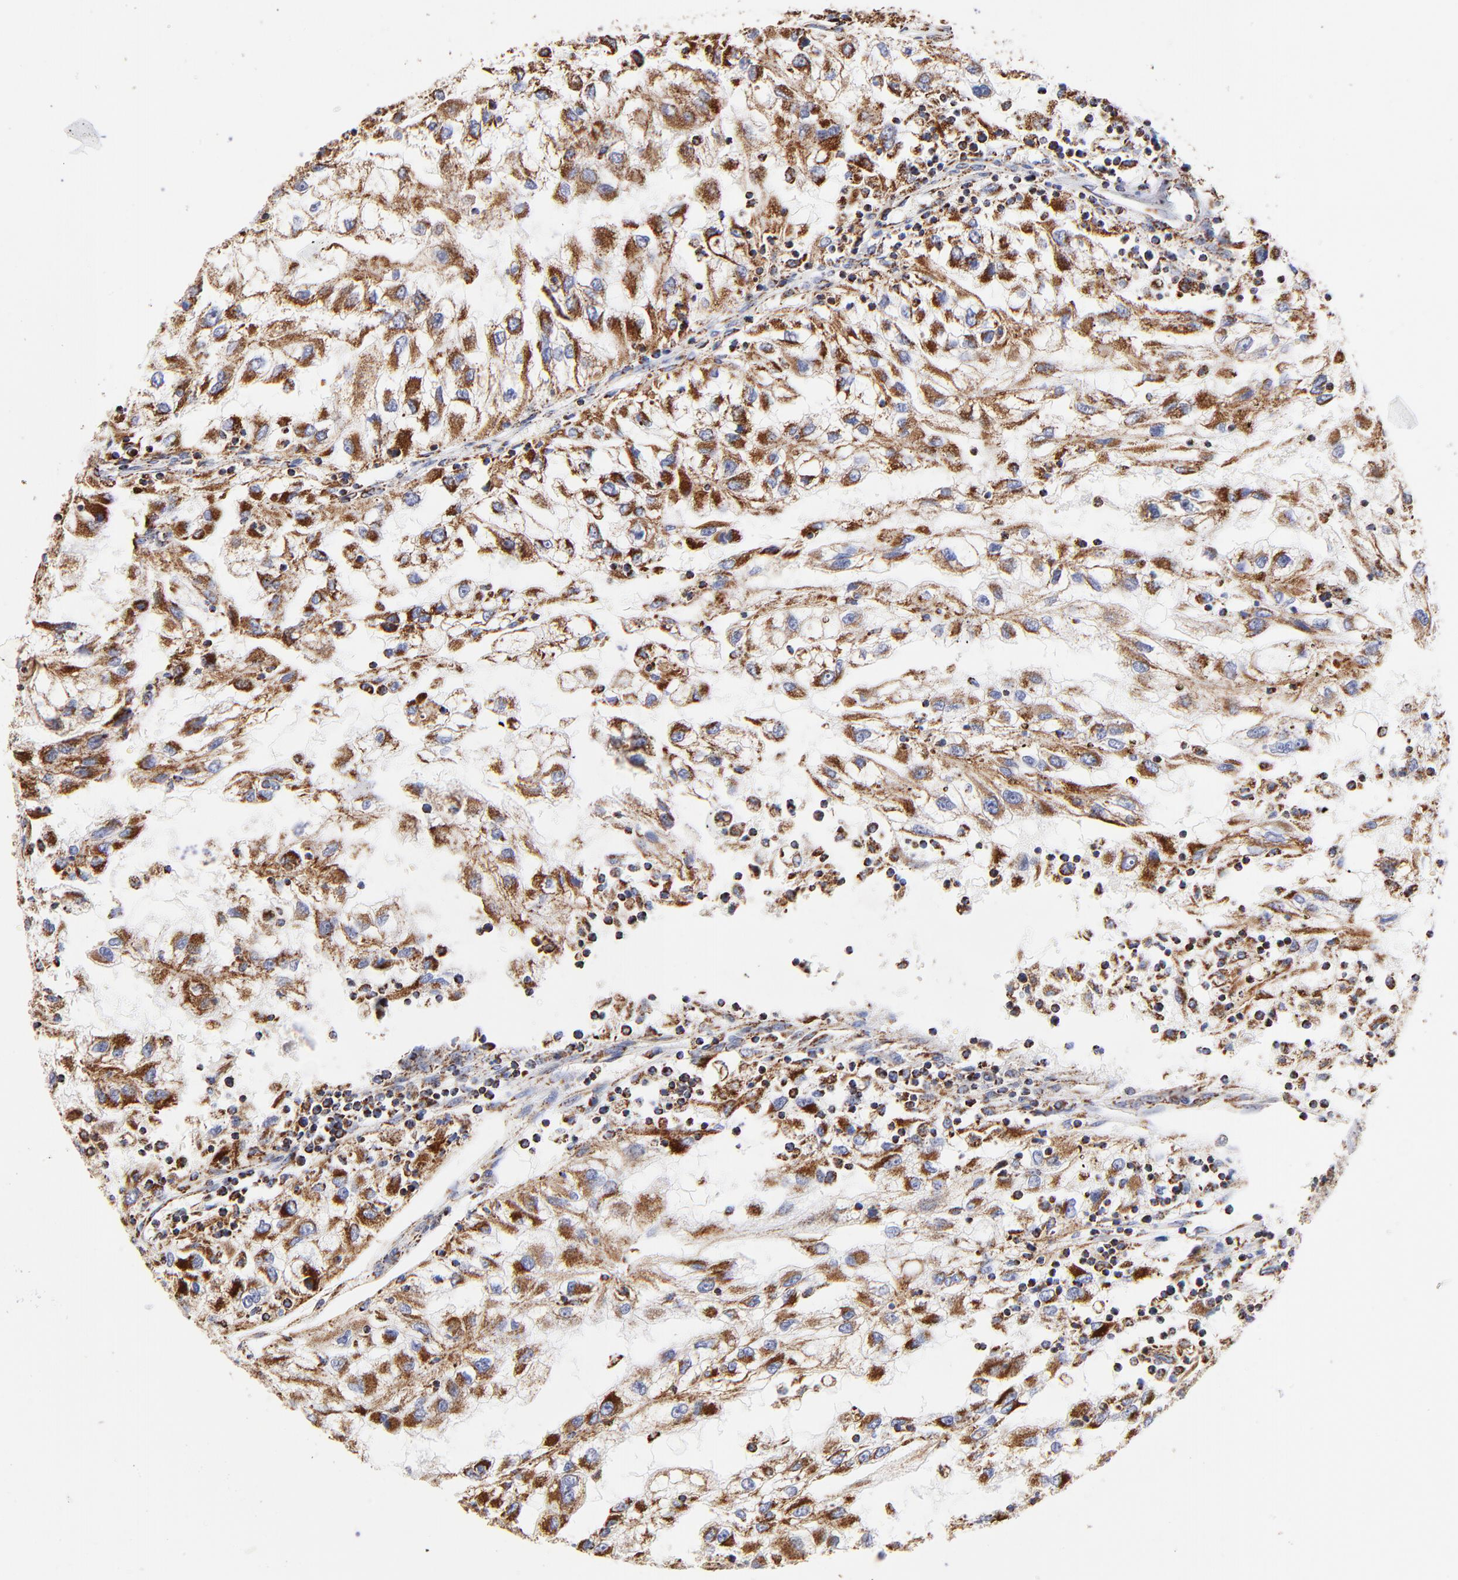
{"staining": {"intensity": "strong", "quantity": ">75%", "location": "cytoplasmic/membranous"}, "tissue": "renal cancer", "cell_type": "Tumor cells", "image_type": "cancer", "snomed": [{"axis": "morphology", "description": "Normal tissue, NOS"}, {"axis": "morphology", "description": "Adenocarcinoma, NOS"}, {"axis": "topography", "description": "Kidney"}], "caption": "Protein positivity by IHC exhibits strong cytoplasmic/membranous positivity in approximately >75% of tumor cells in adenocarcinoma (renal). (brown staining indicates protein expression, while blue staining denotes nuclei).", "gene": "PHB1", "patient": {"sex": "male", "age": 71}}